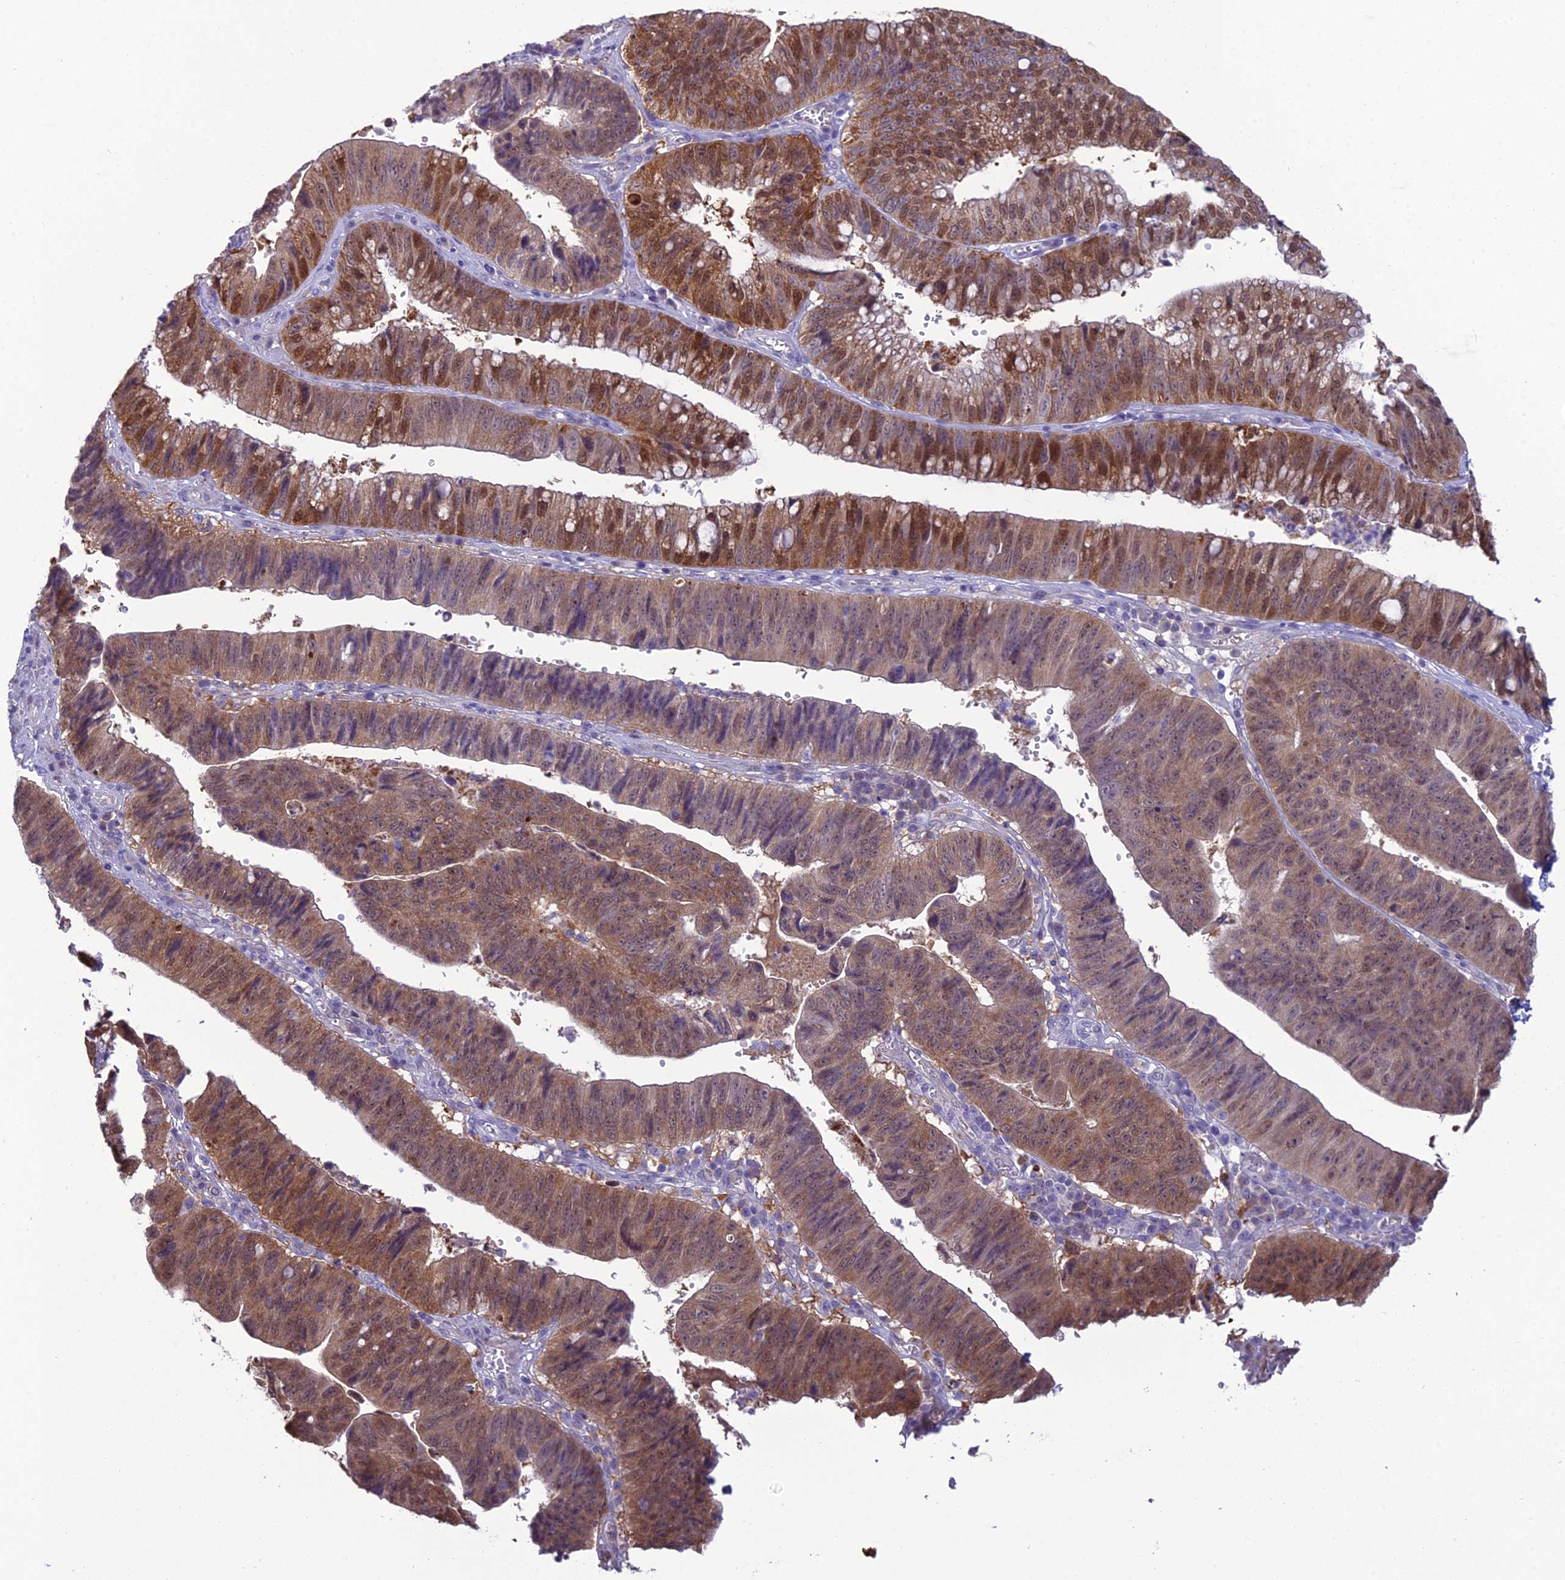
{"staining": {"intensity": "moderate", "quantity": ">75%", "location": "cytoplasmic/membranous,nuclear"}, "tissue": "stomach cancer", "cell_type": "Tumor cells", "image_type": "cancer", "snomed": [{"axis": "morphology", "description": "Adenocarcinoma, NOS"}, {"axis": "topography", "description": "Stomach"}], "caption": "Protein staining of adenocarcinoma (stomach) tissue displays moderate cytoplasmic/membranous and nuclear expression in approximately >75% of tumor cells.", "gene": "GNPNAT1", "patient": {"sex": "male", "age": 59}}